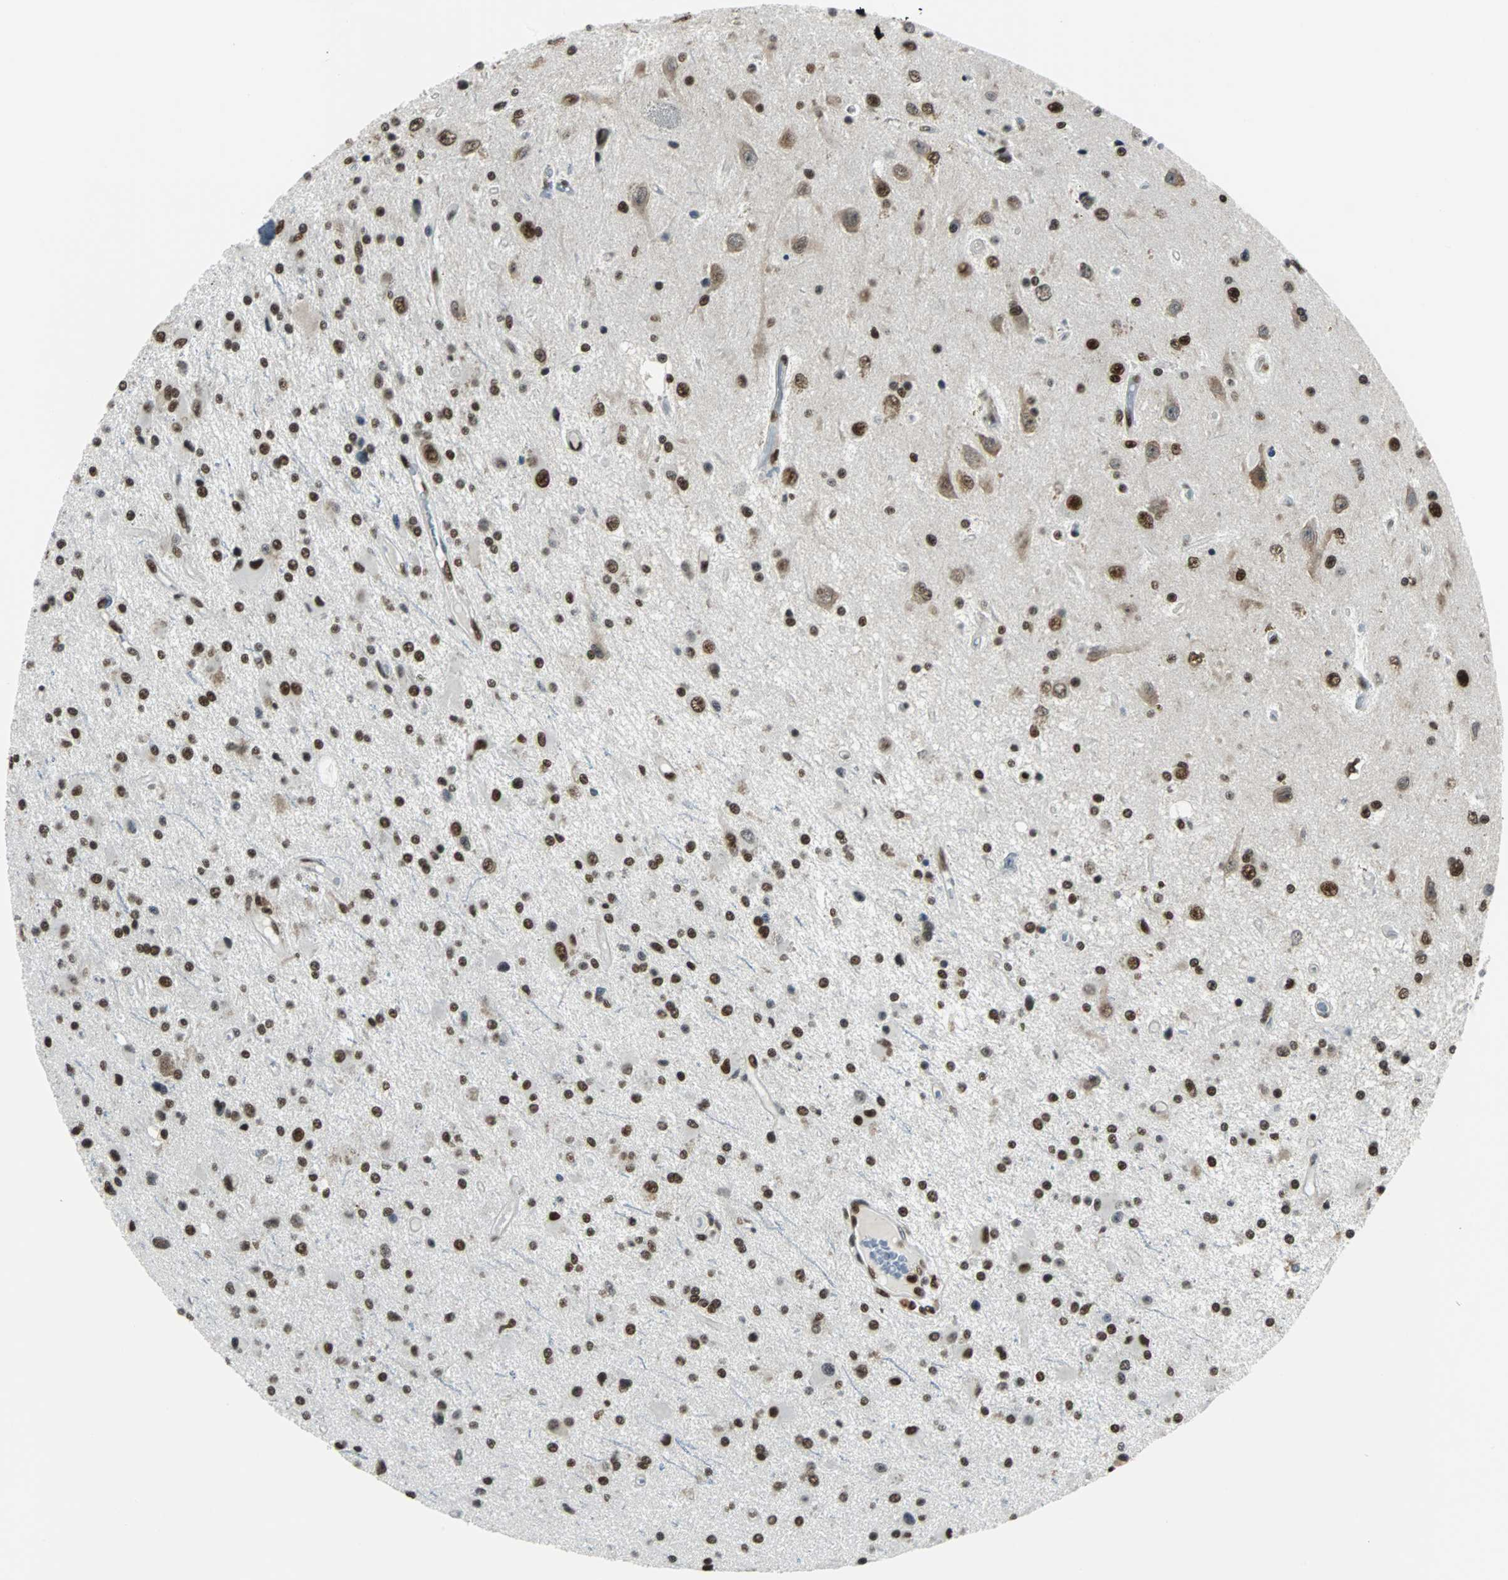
{"staining": {"intensity": "strong", "quantity": ">75%", "location": "nuclear"}, "tissue": "glioma", "cell_type": "Tumor cells", "image_type": "cancer", "snomed": [{"axis": "morphology", "description": "Glioma, malignant, Low grade"}, {"axis": "topography", "description": "Brain"}], "caption": "Protein staining by IHC shows strong nuclear expression in about >75% of tumor cells in malignant low-grade glioma.", "gene": "XRCC4", "patient": {"sex": "male", "age": 58}}